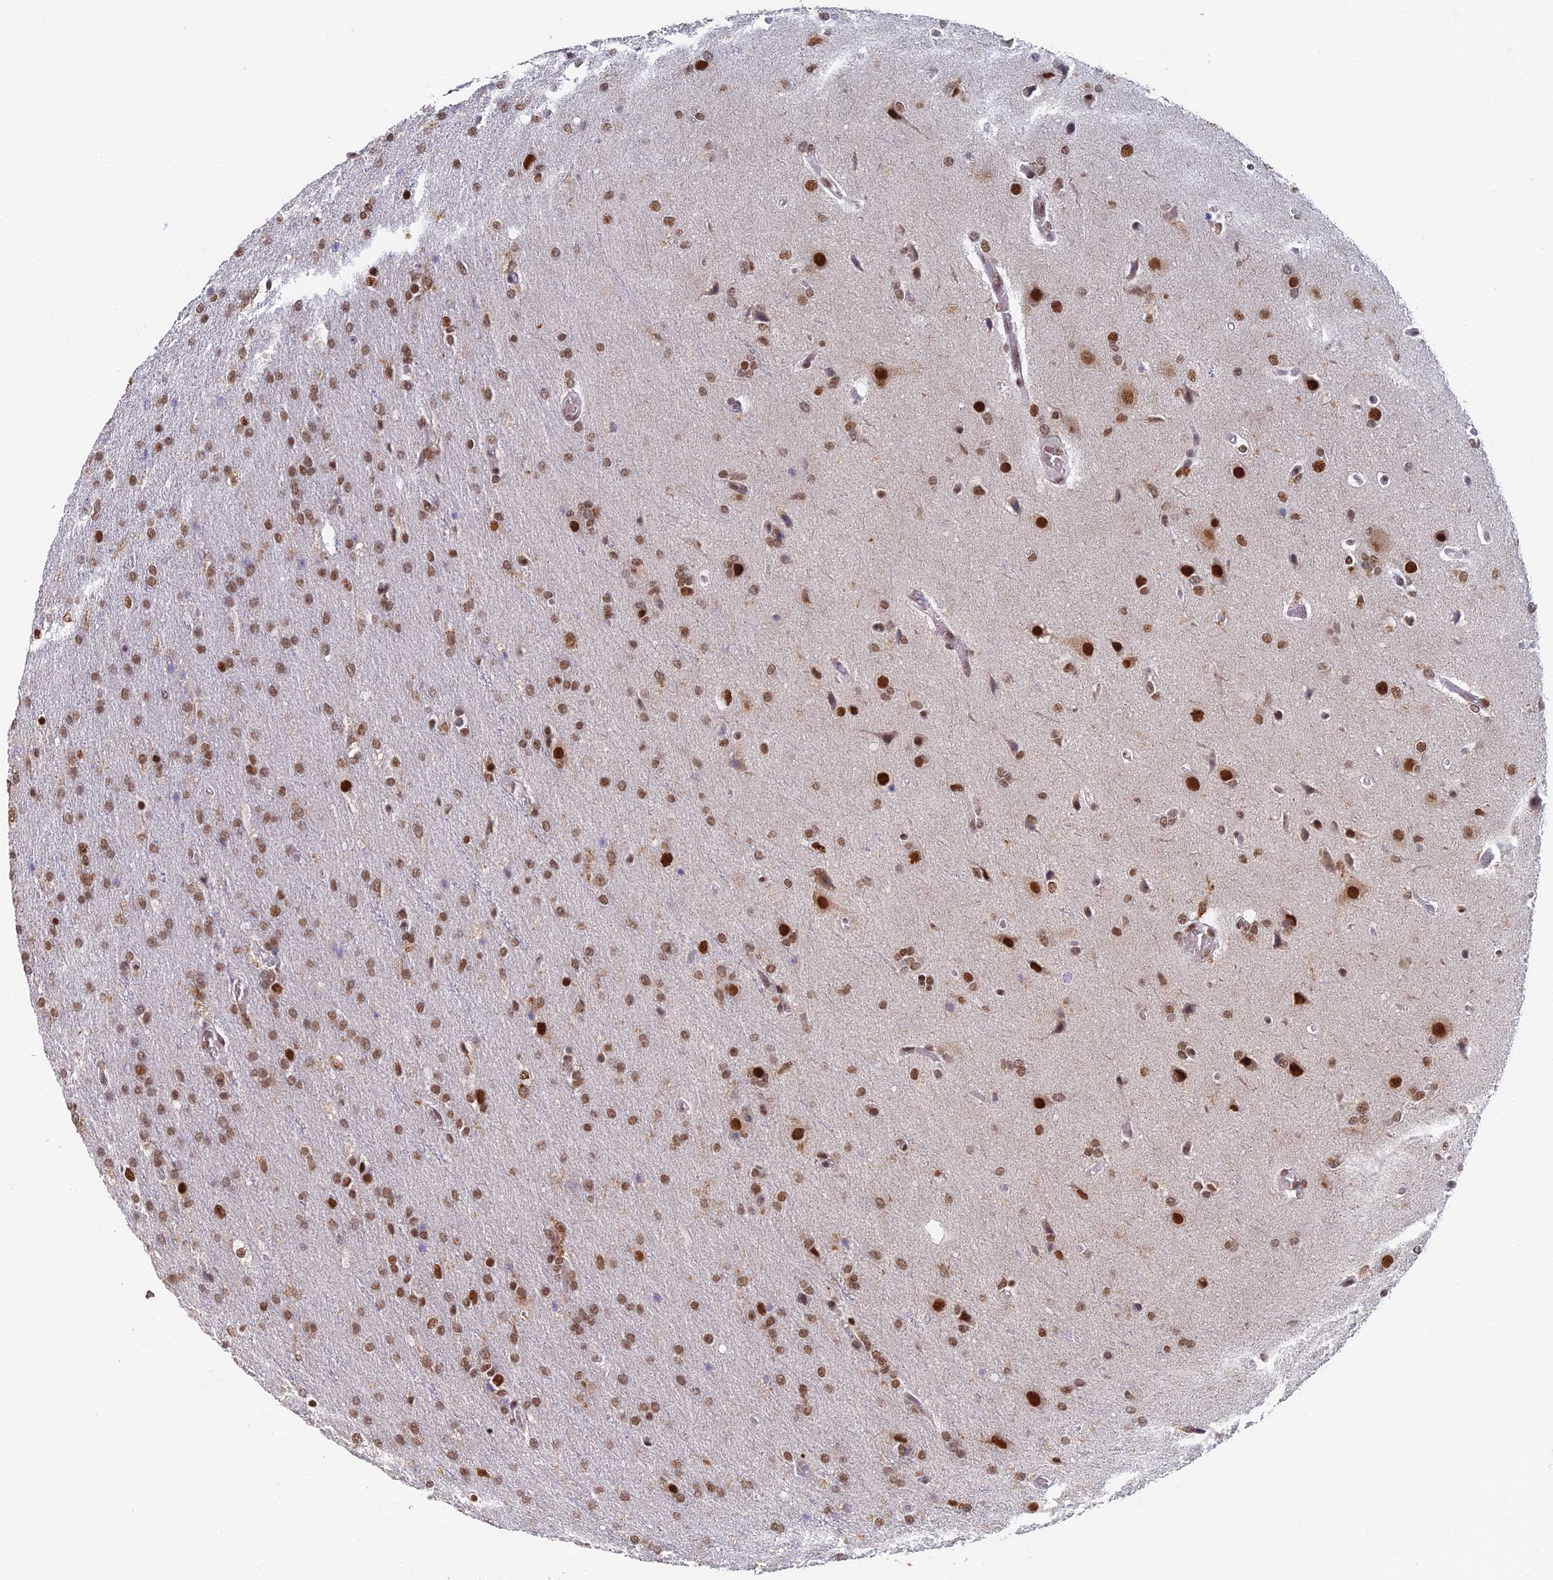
{"staining": {"intensity": "strong", "quantity": ">75%", "location": "nuclear"}, "tissue": "glioma", "cell_type": "Tumor cells", "image_type": "cancer", "snomed": [{"axis": "morphology", "description": "Glioma, malignant, High grade"}, {"axis": "topography", "description": "Brain"}], "caption": "This is an image of immunohistochemistry (IHC) staining of glioma, which shows strong positivity in the nuclear of tumor cells.", "gene": "GPATCH1", "patient": {"sex": "female", "age": 74}}